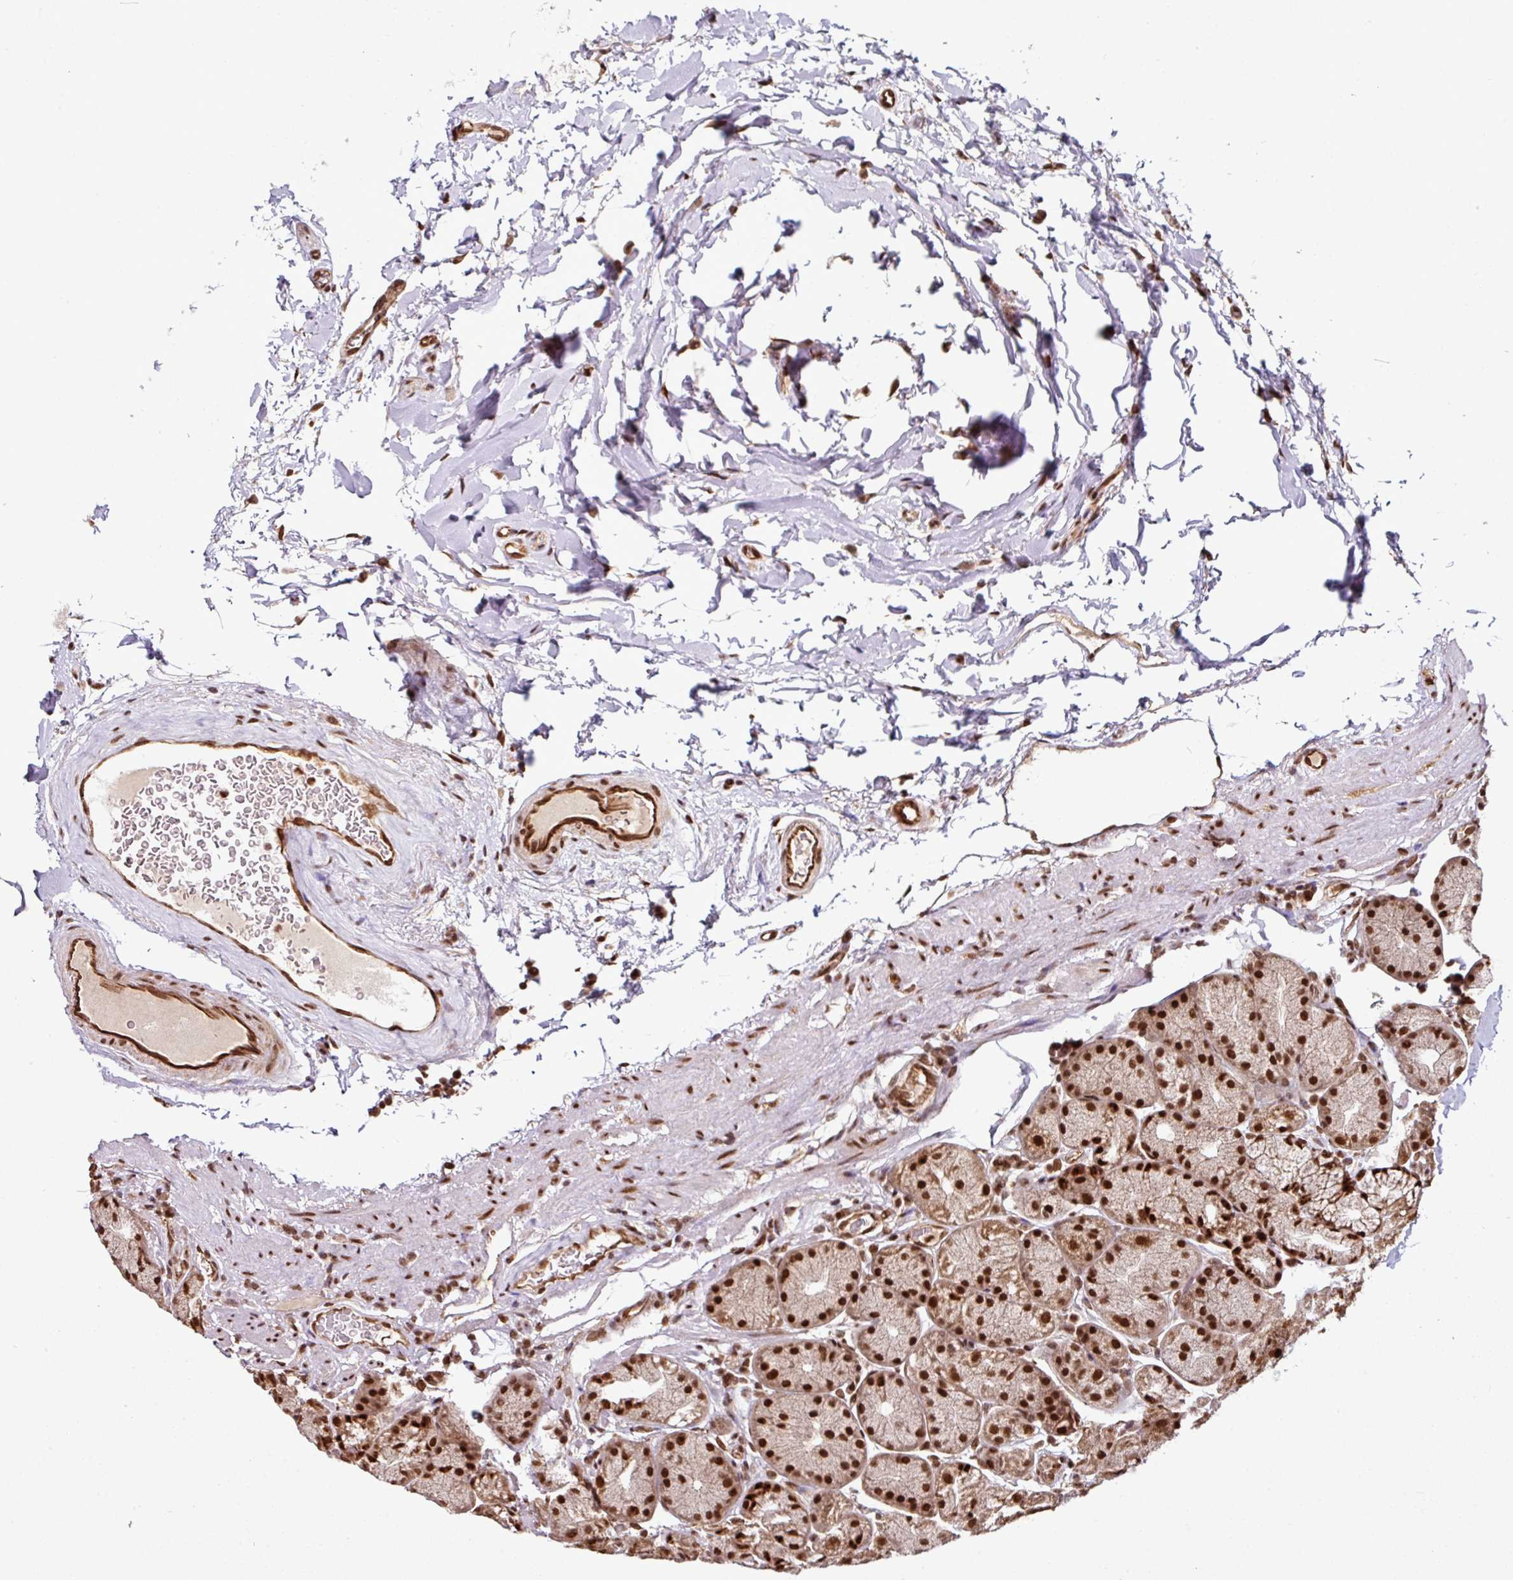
{"staining": {"intensity": "strong", "quantity": ">75%", "location": "cytoplasmic/membranous,nuclear"}, "tissue": "stomach", "cell_type": "Glandular cells", "image_type": "normal", "snomed": [{"axis": "morphology", "description": "Normal tissue, NOS"}, {"axis": "topography", "description": "Stomach, lower"}], "caption": "High-magnification brightfield microscopy of unremarkable stomach stained with DAB (brown) and counterstained with hematoxylin (blue). glandular cells exhibit strong cytoplasmic/membranous,nuclear staining is present in about>75% of cells. The protein of interest is stained brown, and the nuclei are stained in blue (DAB (3,3'-diaminobenzidine) IHC with brightfield microscopy, high magnification).", "gene": "MORF4L2", "patient": {"sex": "male", "age": 67}}